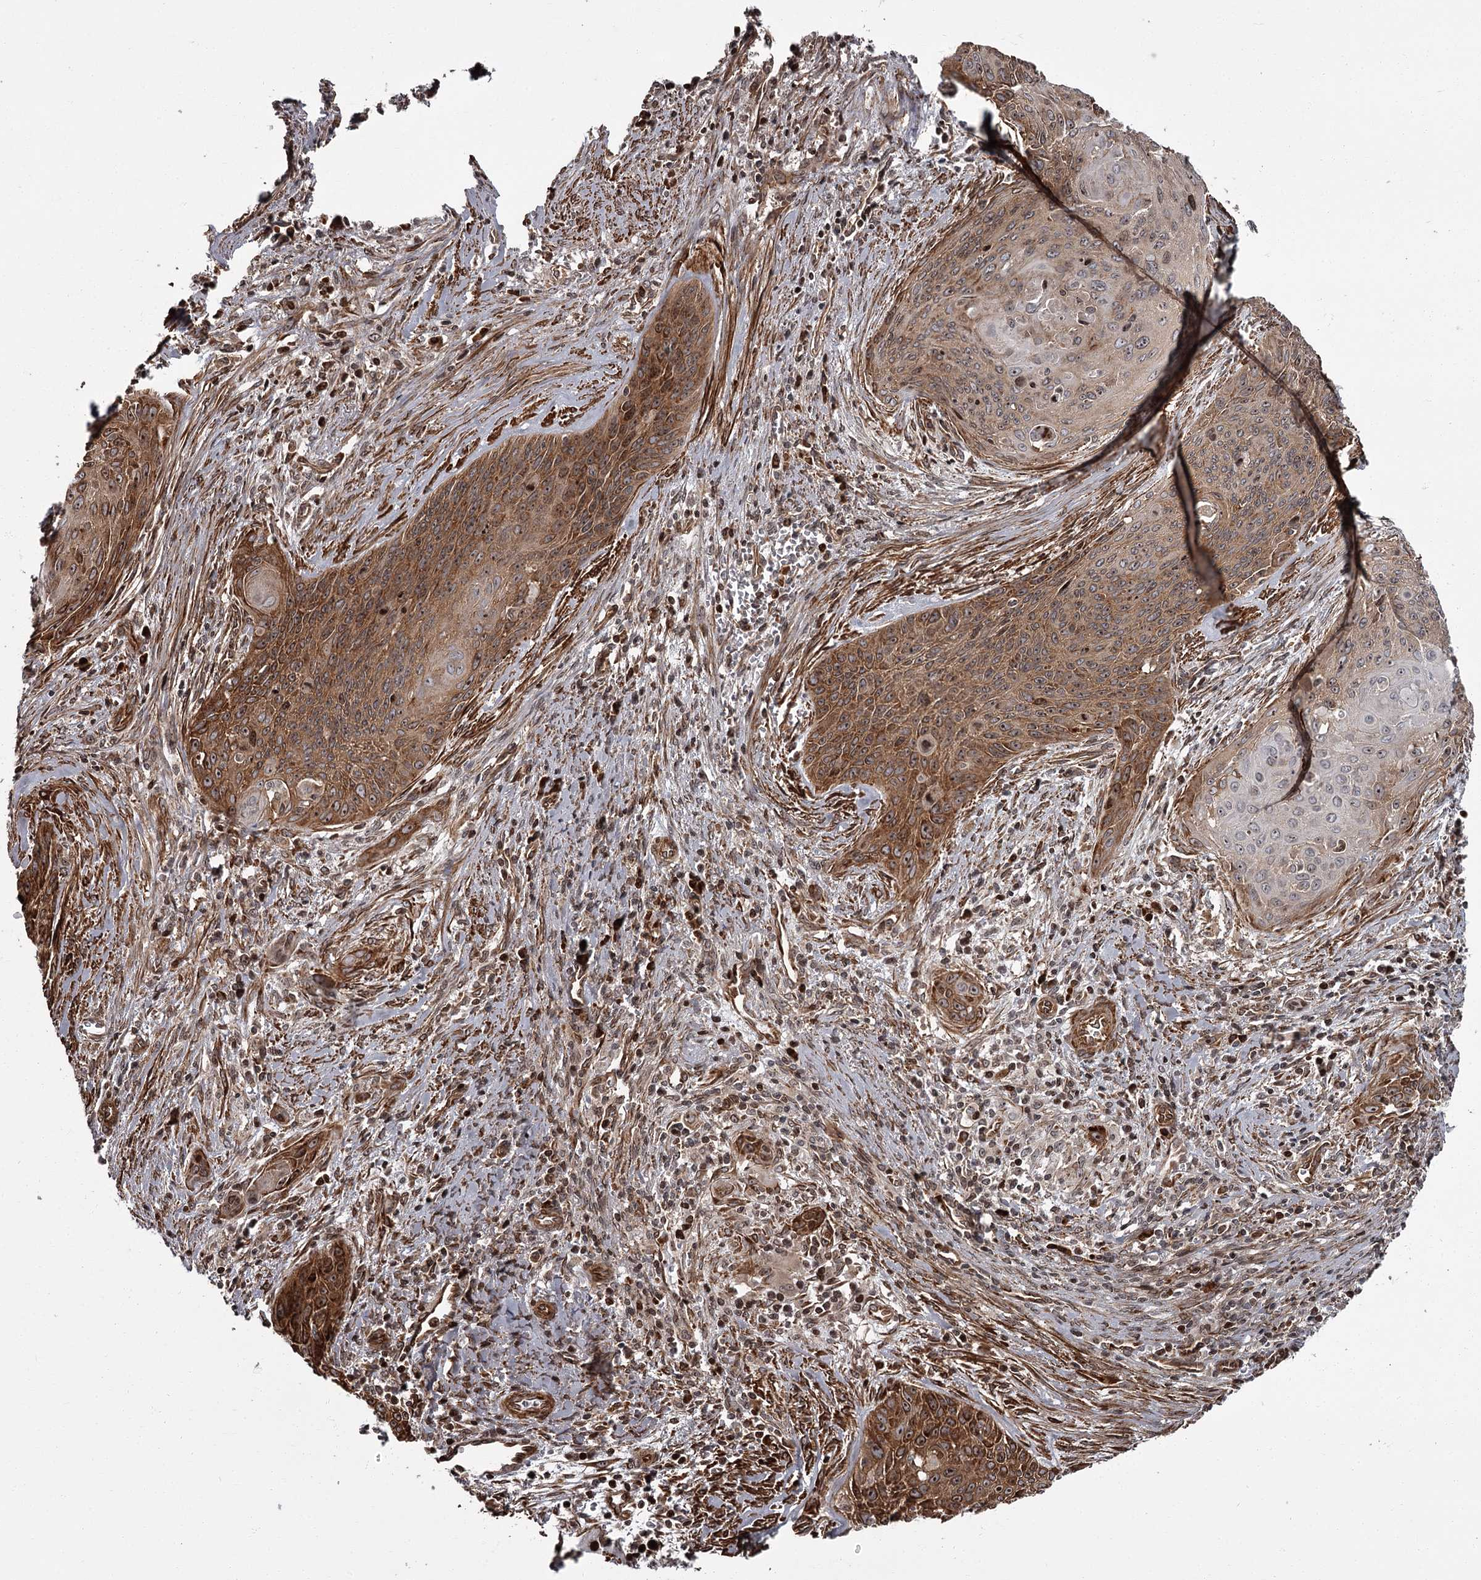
{"staining": {"intensity": "moderate", "quantity": ">75%", "location": "cytoplasmic/membranous,nuclear"}, "tissue": "cervical cancer", "cell_type": "Tumor cells", "image_type": "cancer", "snomed": [{"axis": "morphology", "description": "Squamous cell carcinoma, NOS"}, {"axis": "topography", "description": "Cervix"}], "caption": "The image reveals staining of cervical squamous cell carcinoma, revealing moderate cytoplasmic/membranous and nuclear protein staining (brown color) within tumor cells. The staining was performed using DAB to visualize the protein expression in brown, while the nuclei were stained in blue with hematoxylin (Magnification: 20x).", "gene": "THAP9", "patient": {"sex": "female", "age": 55}}